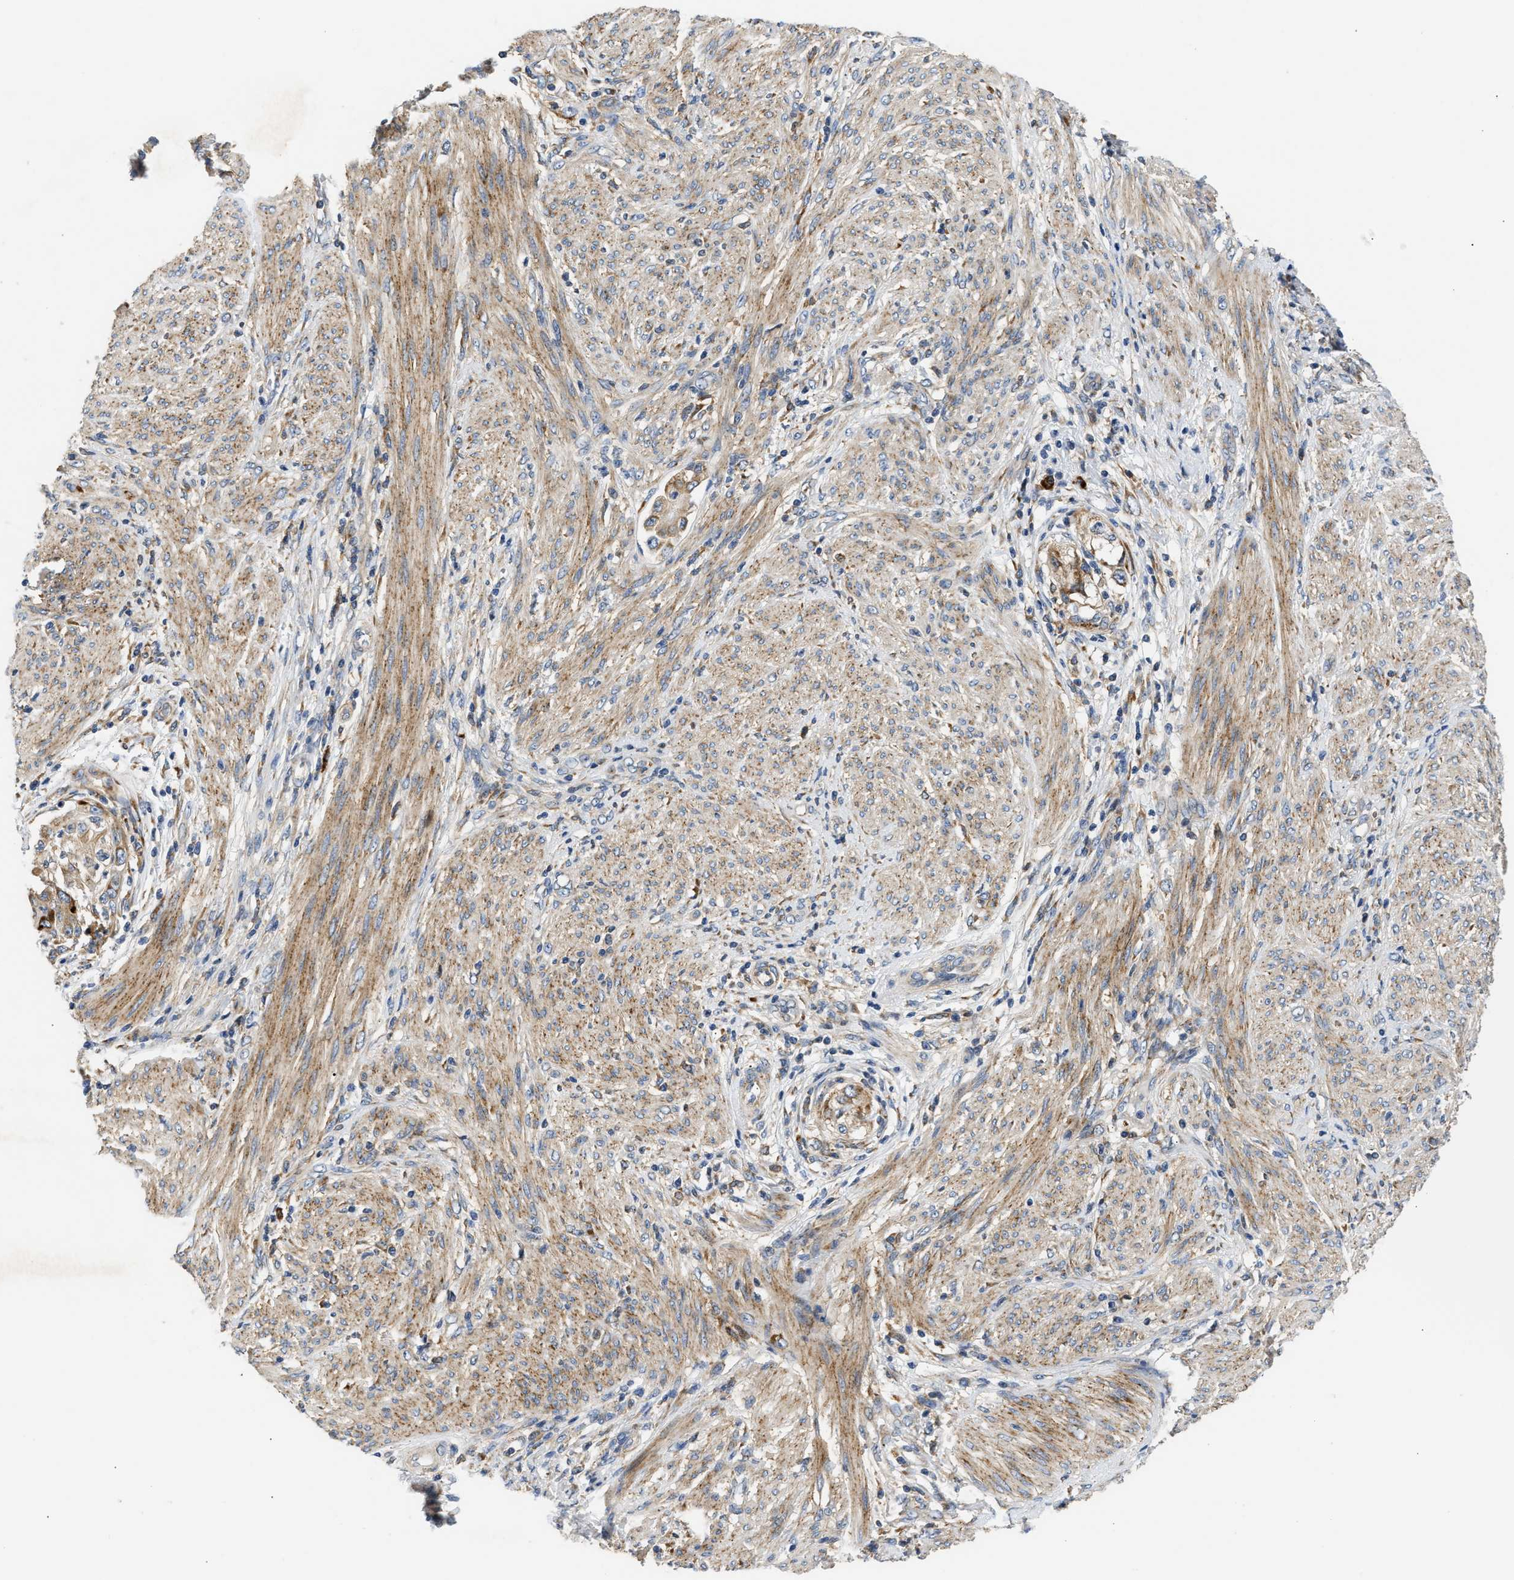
{"staining": {"intensity": "moderate", "quantity": ">75%", "location": "cytoplasmic/membranous"}, "tissue": "endometrial cancer", "cell_type": "Tumor cells", "image_type": "cancer", "snomed": [{"axis": "morphology", "description": "Adenocarcinoma, NOS"}, {"axis": "topography", "description": "Endometrium"}], "caption": "Tumor cells show medium levels of moderate cytoplasmic/membranous staining in approximately >75% of cells in human endometrial adenocarcinoma.", "gene": "AMZ1", "patient": {"sex": "female", "age": 85}}